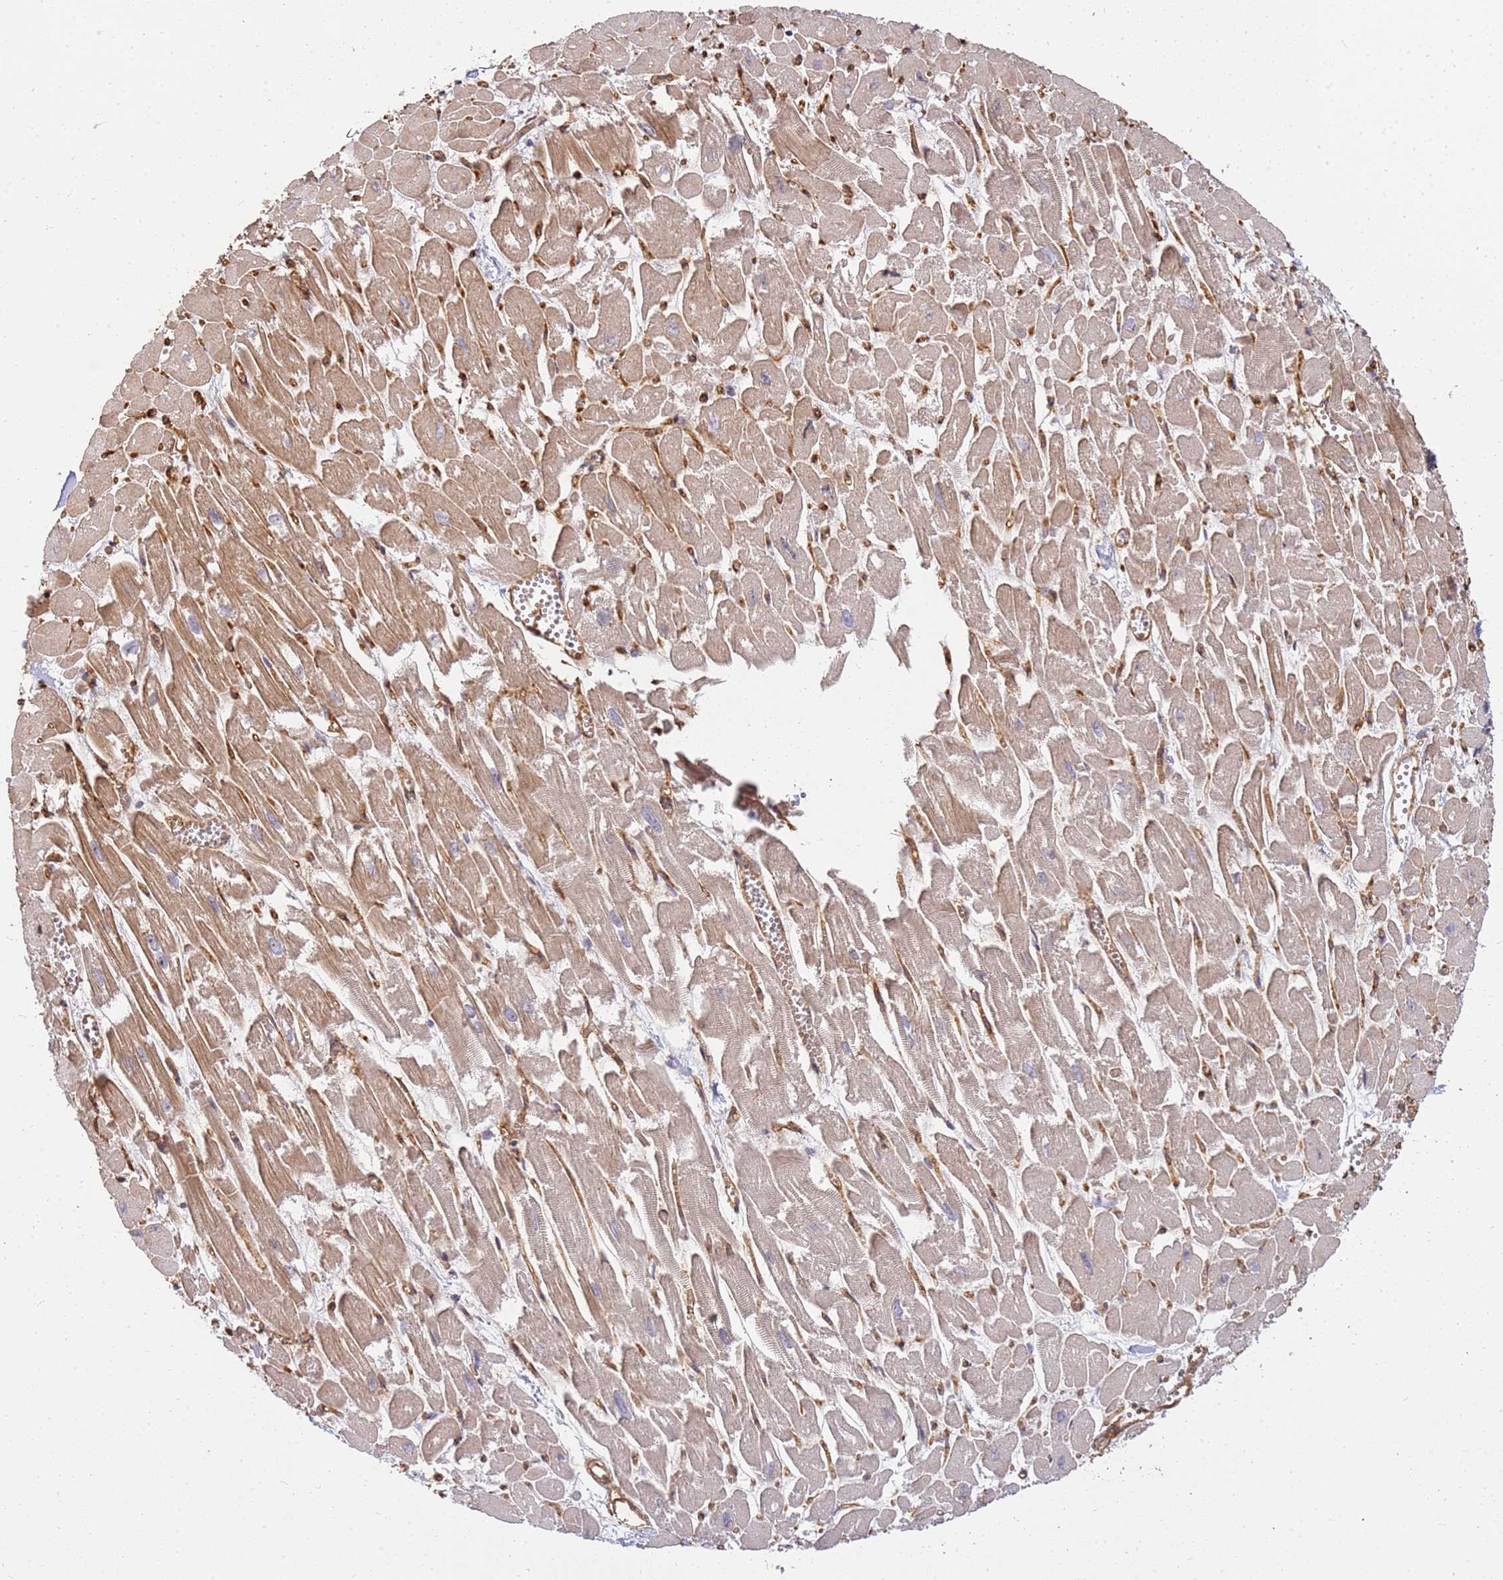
{"staining": {"intensity": "moderate", "quantity": ">75%", "location": "cytoplasmic/membranous"}, "tissue": "heart muscle", "cell_type": "Cardiomyocytes", "image_type": "normal", "snomed": [{"axis": "morphology", "description": "Normal tissue, NOS"}, {"axis": "topography", "description": "Heart"}], "caption": "Immunohistochemical staining of unremarkable human heart muscle shows moderate cytoplasmic/membranous protein positivity in about >75% of cardiomyocytes.", "gene": "ST18", "patient": {"sex": "male", "age": 54}}